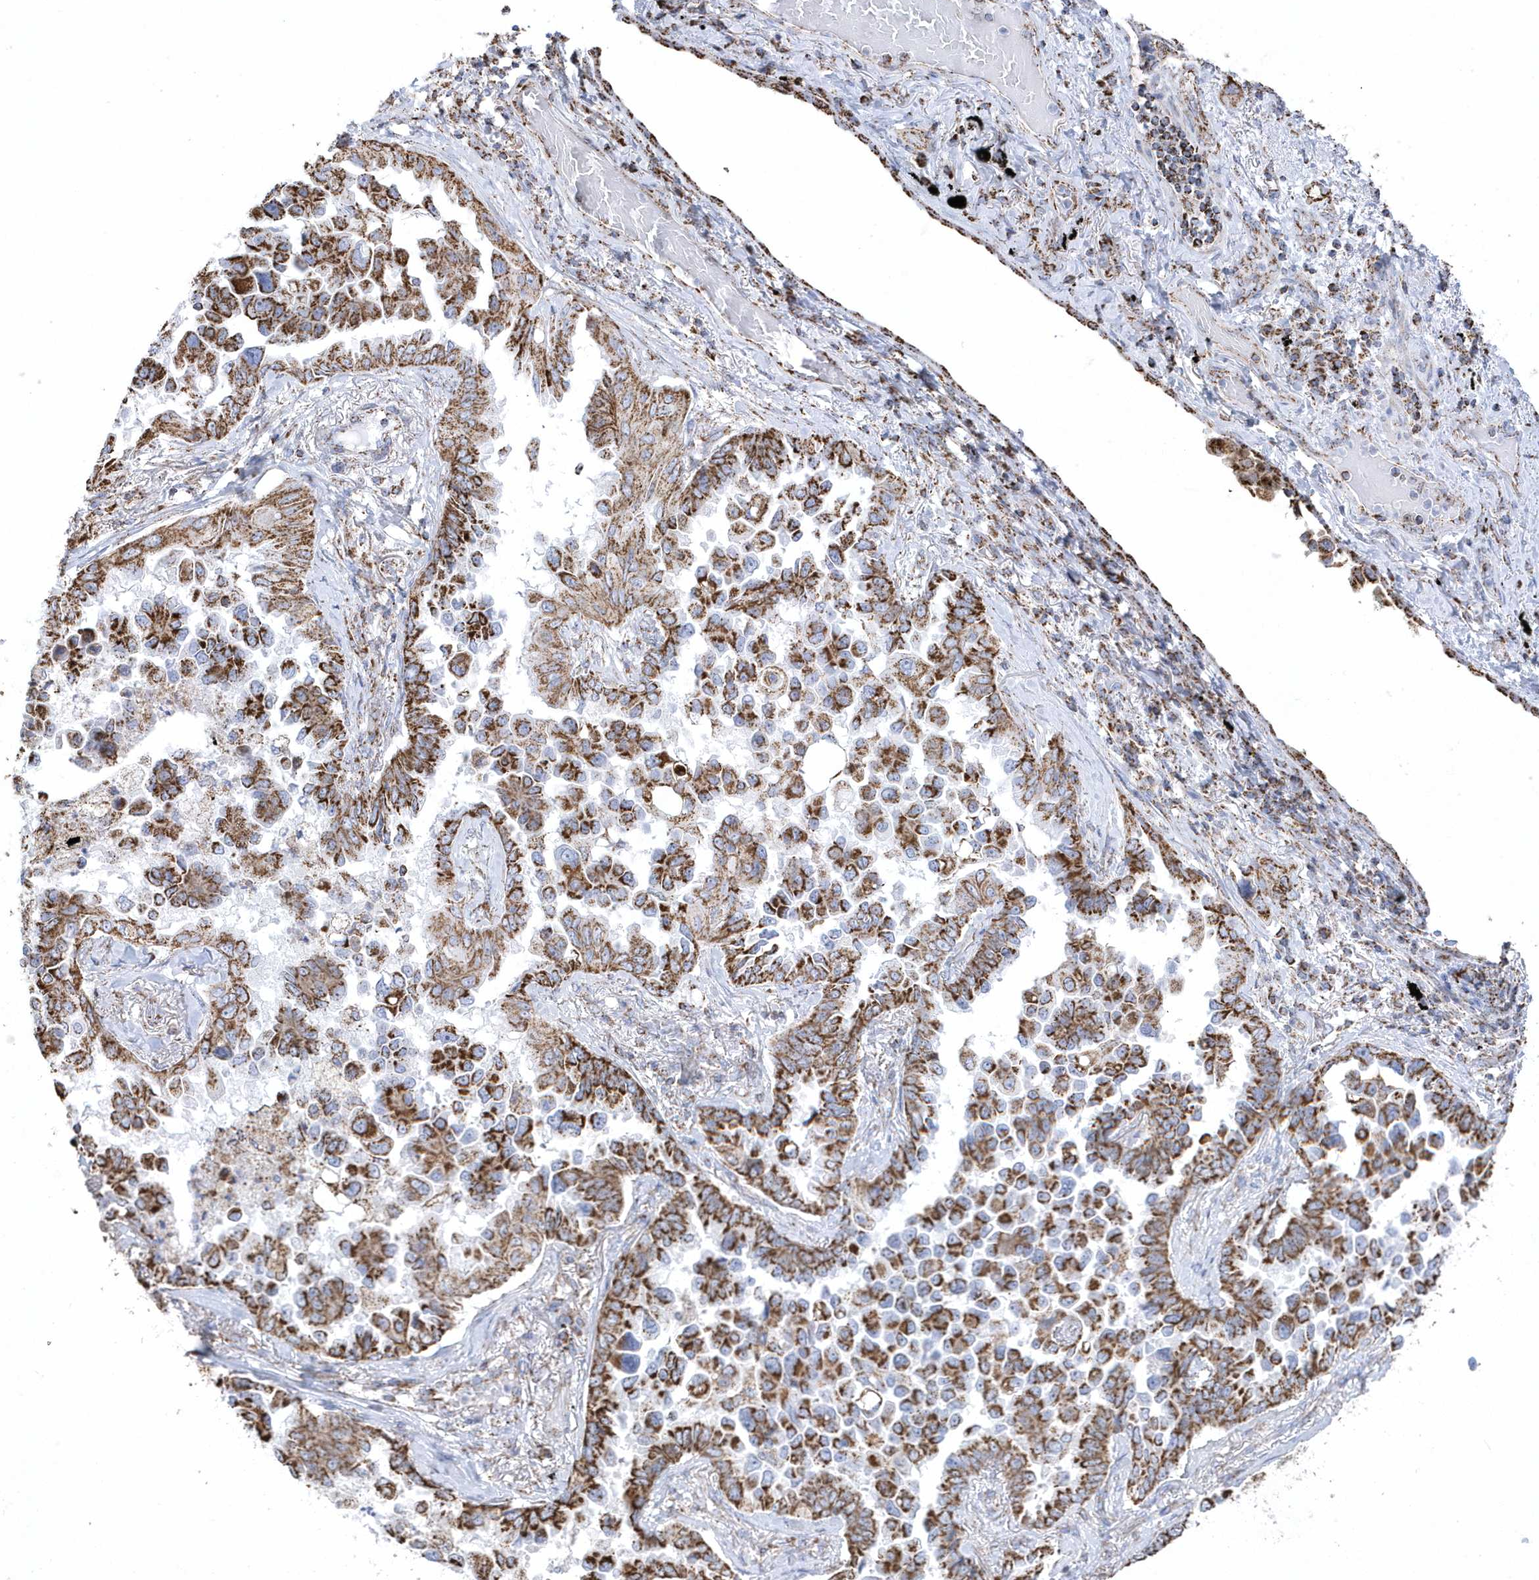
{"staining": {"intensity": "strong", "quantity": ">75%", "location": "cytoplasmic/membranous"}, "tissue": "lung cancer", "cell_type": "Tumor cells", "image_type": "cancer", "snomed": [{"axis": "morphology", "description": "Adenocarcinoma, NOS"}, {"axis": "topography", "description": "Lung"}], "caption": "IHC micrograph of adenocarcinoma (lung) stained for a protein (brown), which demonstrates high levels of strong cytoplasmic/membranous staining in approximately >75% of tumor cells.", "gene": "GTPBP8", "patient": {"sex": "female", "age": 67}}